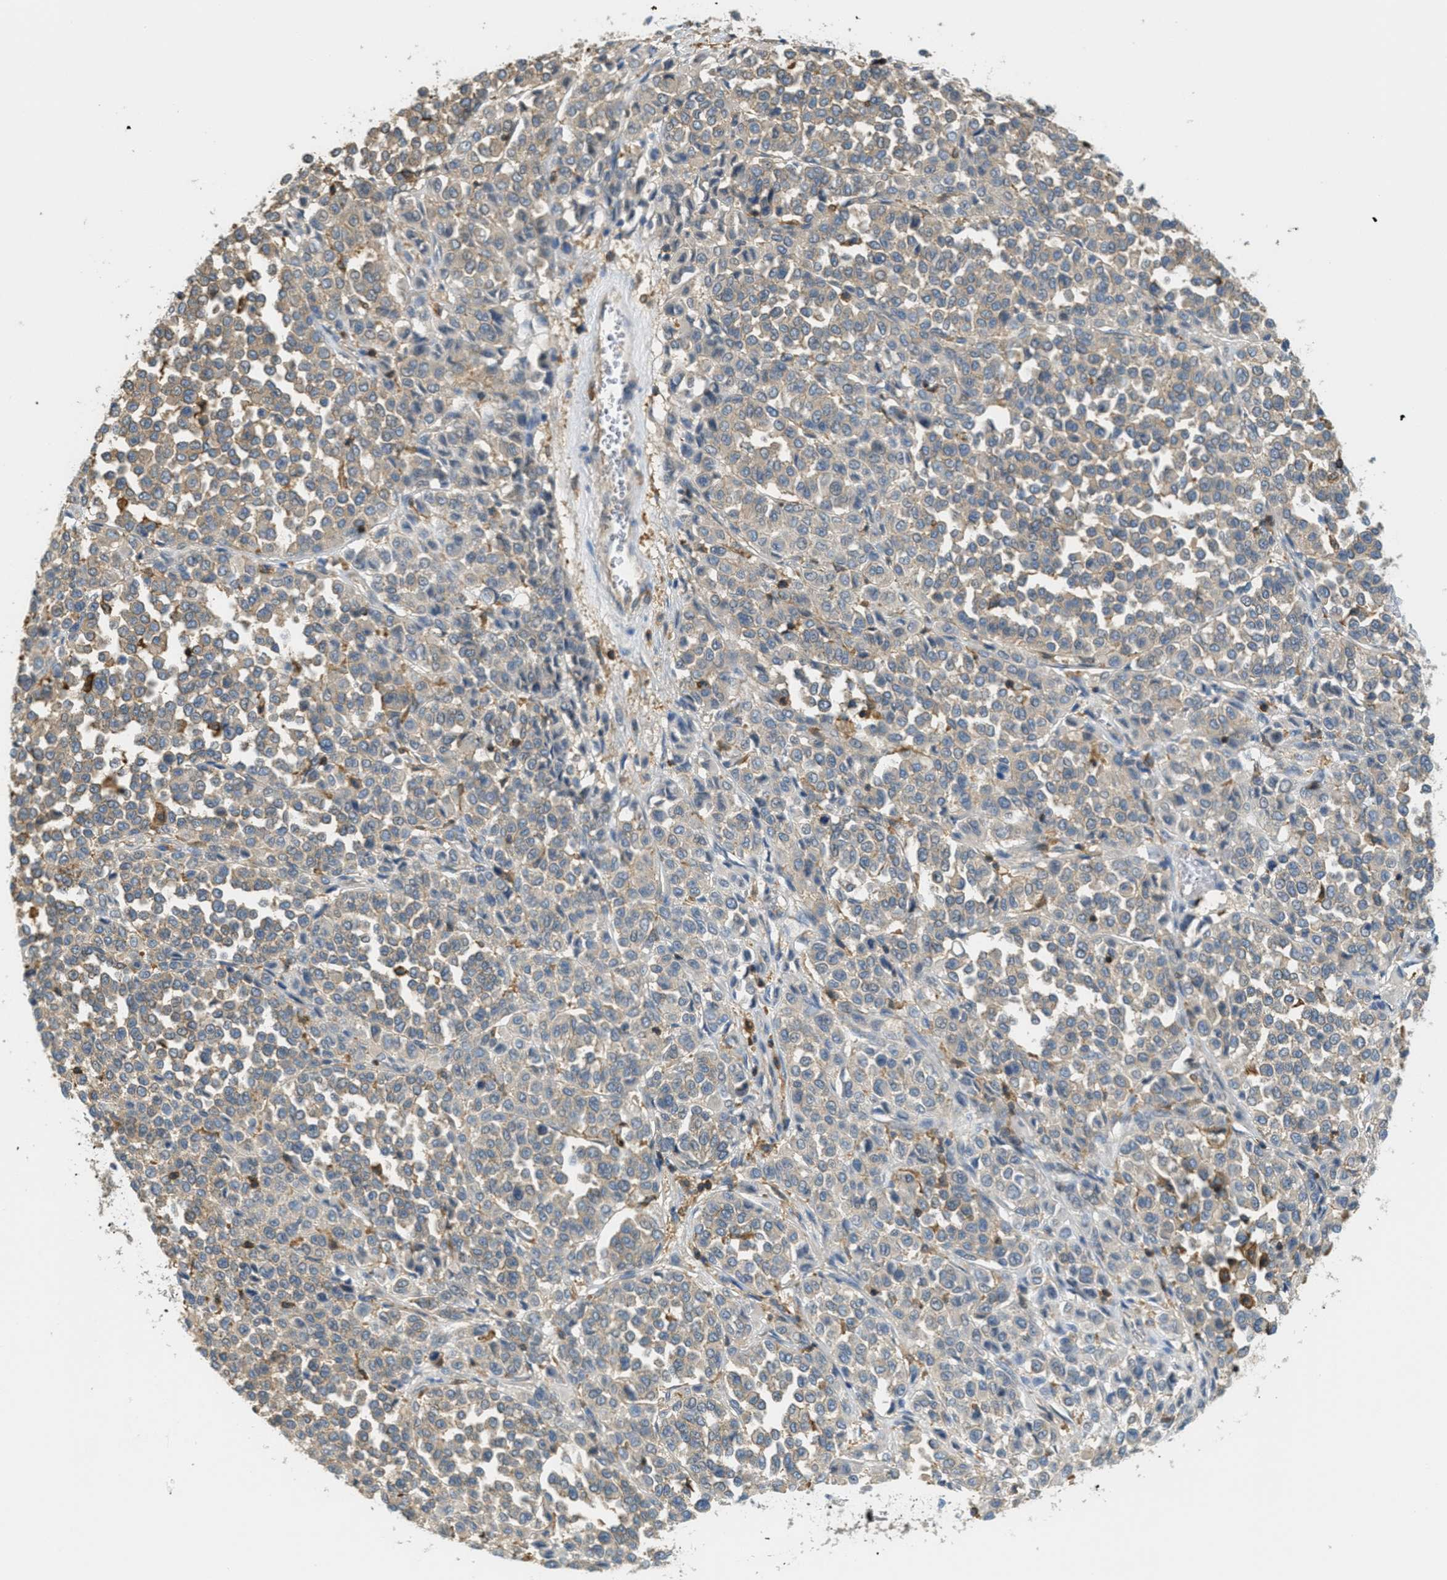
{"staining": {"intensity": "weak", "quantity": "<25%", "location": "cytoplasmic/membranous"}, "tissue": "melanoma", "cell_type": "Tumor cells", "image_type": "cancer", "snomed": [{"axis": "morphology", "description": "Malignant melanoma, Metastatic site"}, {"axis": "topography", "description": "Pancreas"}], "caption": "High power microscopy photomicrograph of an immunohistochemistry micrograph of malignant melanoma (metastatic site), revealing no significant staining in tumor cells.", "gene": "GRIK2", "patient": {"sex": "female", "age": 30}}